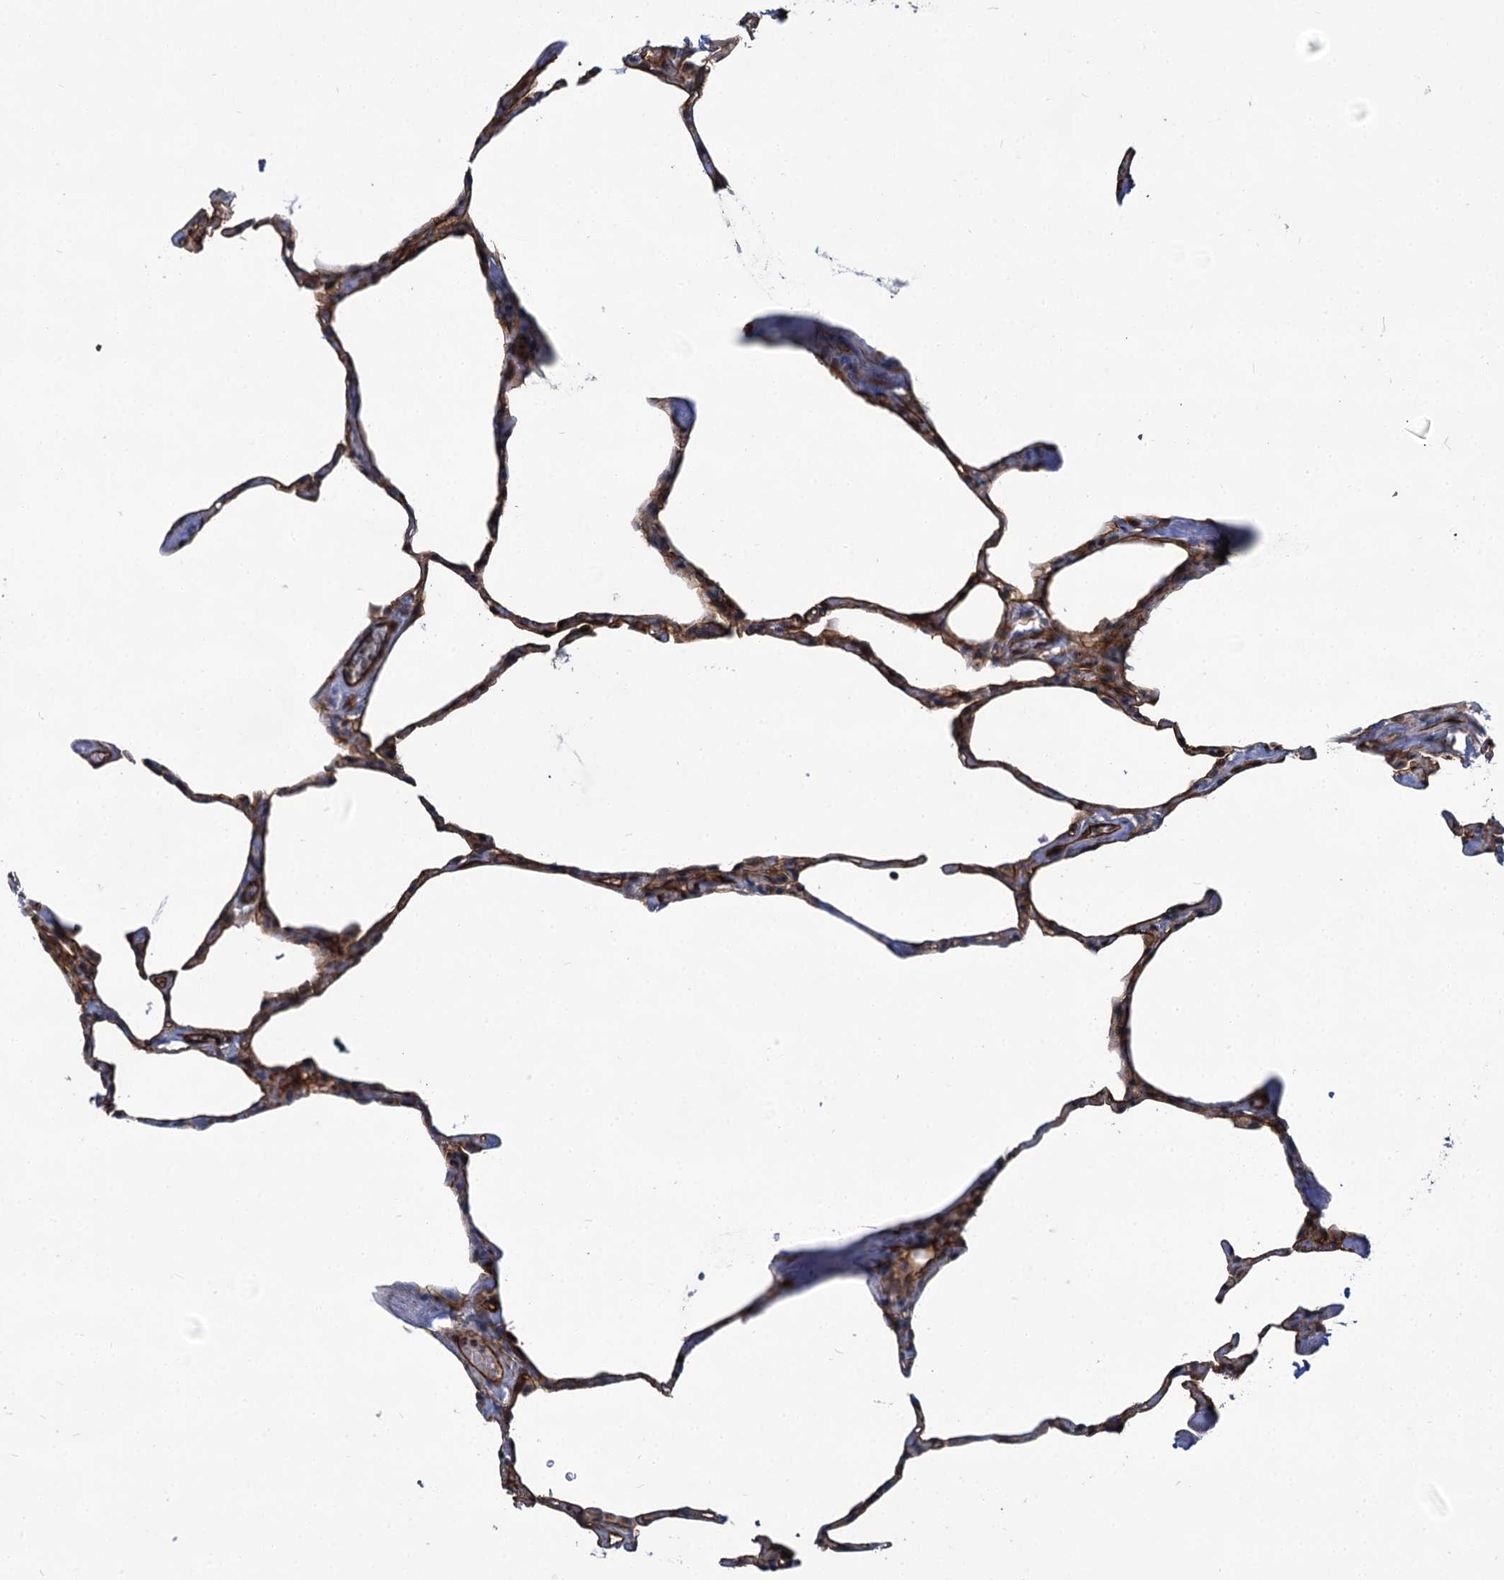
{"staining": {"intensity": "weak", "quantity": "25%-75%", "location": "cytoplasmic/membranous"}, "tissue": "lung", "cell_type": "Alveolar cells", "image_type": "normal", "snomed": [{"axis": "morphology", "description": "Normal tissue, NOS"}, {"axis": "topography", "description": "Lung"}], "caption": "Lung stained with a brown dye shows weak cytoplasmic/membranous positive positivity in about 25%-75% of alveolar cells.", "gene": "ABLIM1", "patient": {"sex": "male", "age": 65}}